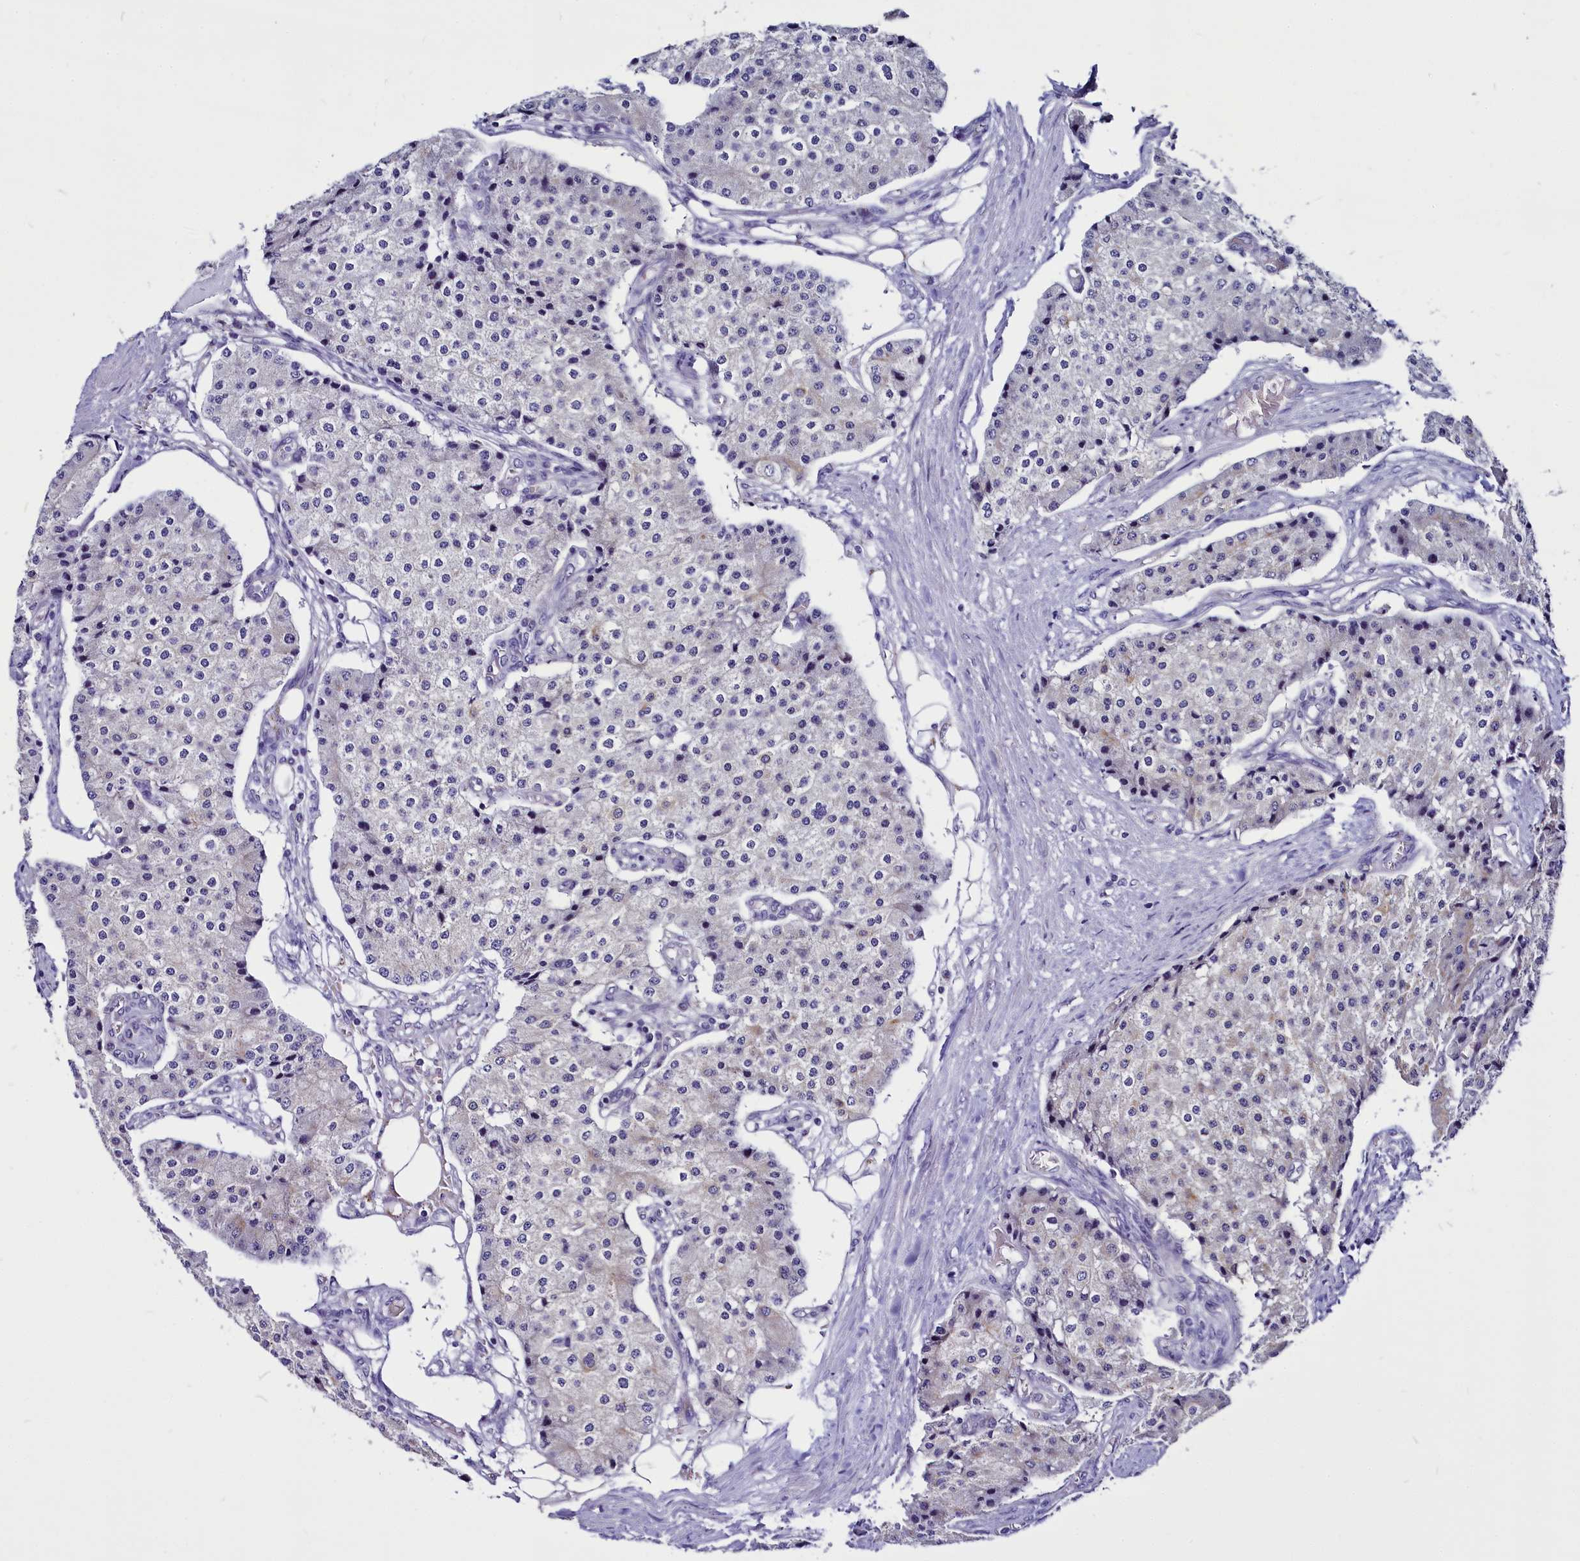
{"staining": {"intensity": "negative", "quantity": "none", "location": "none"}, "tissue": "carcinoid", "cell_type": "Tumor cells", "image_type": "cancer", "snomed": [{"axis": "morphology", "description": "Carcinoid, malignant, NOS"}, {"axis": "topography", "description": "Colon"}], "caption": "DAB (3,3'-diaminobenzidine) immunohistochemical staining of human carcinoid (malignant) exhibits no significant staining in tumor cells. Nuclei are stained in blue.", "gene": "CEP170", "patient": {"sex": "female", "age": 52}}